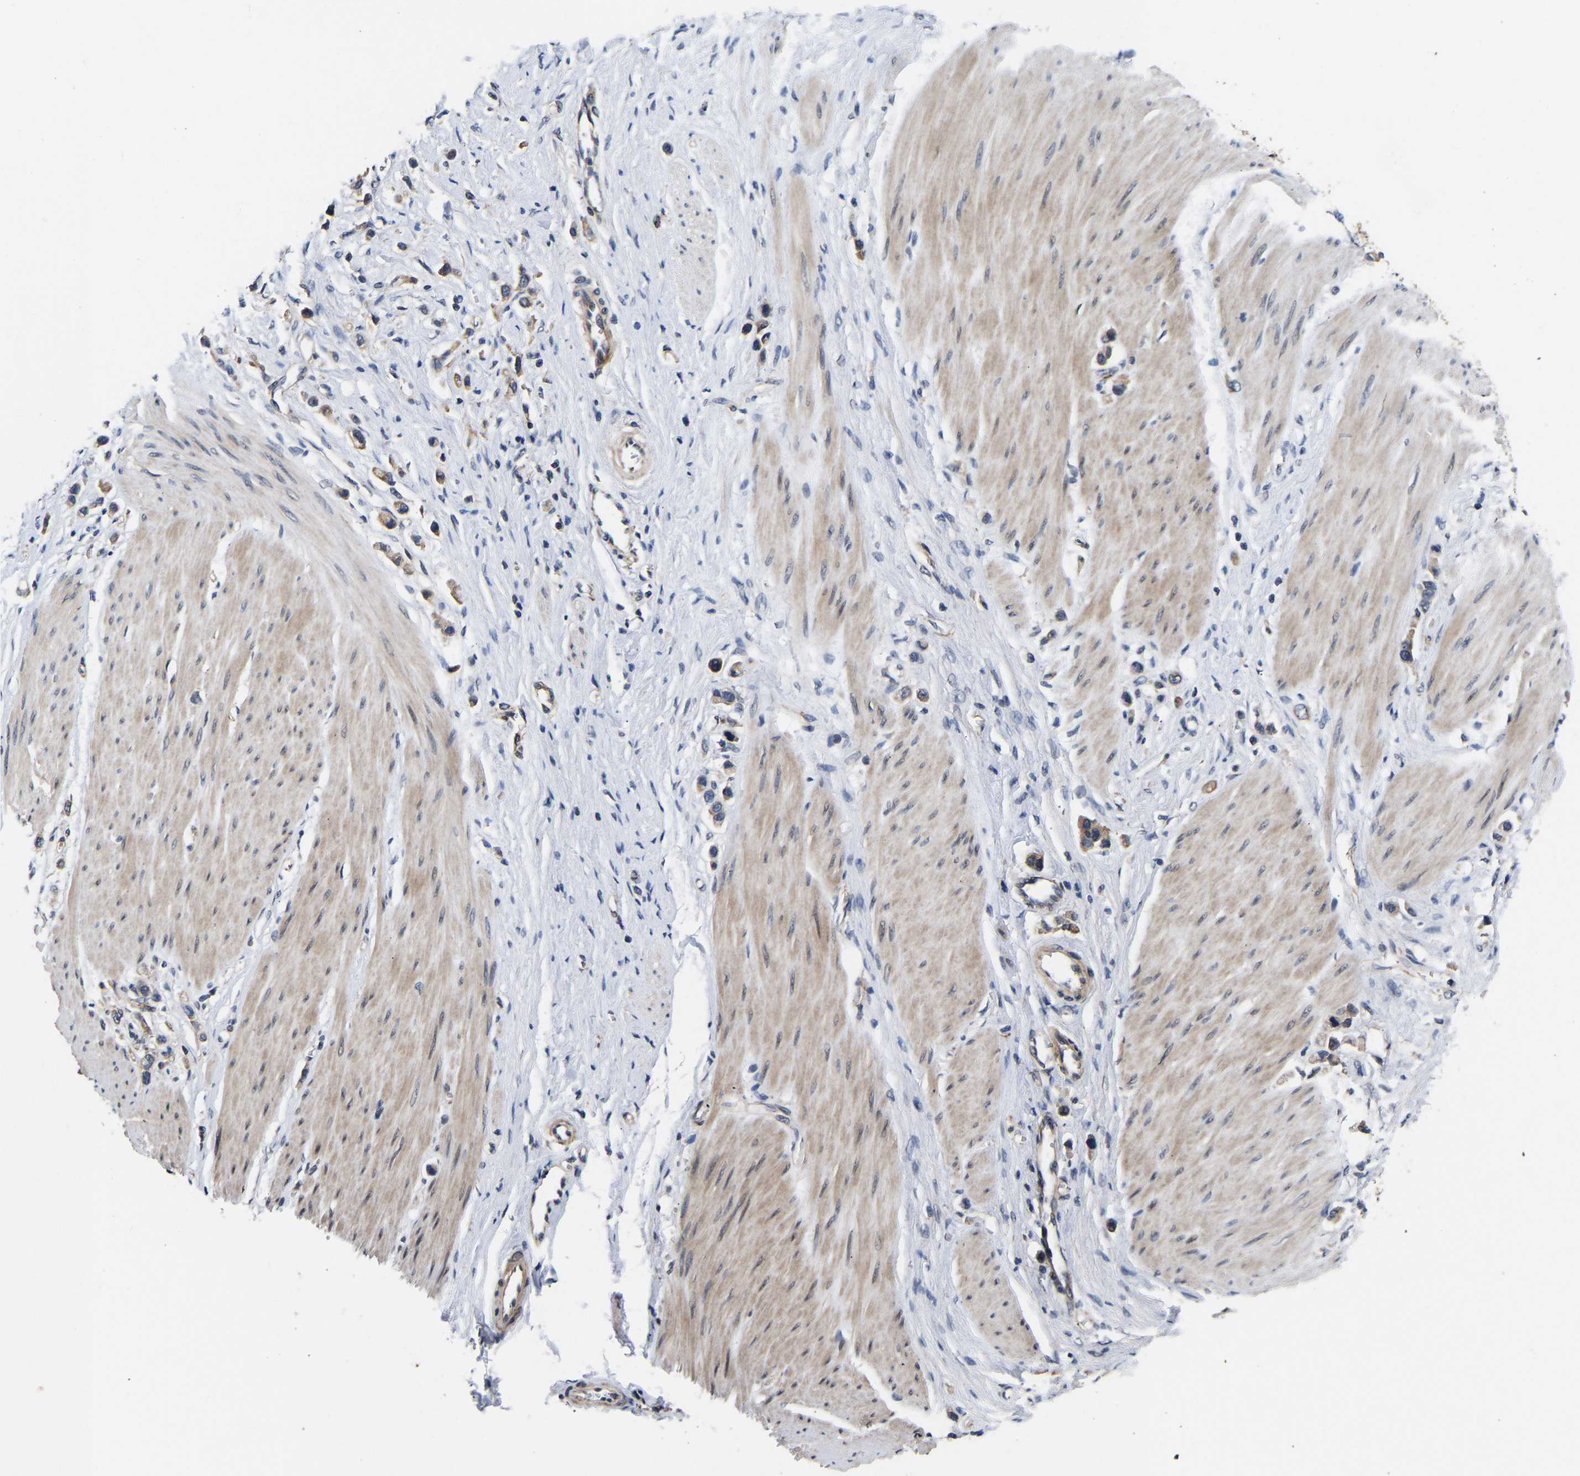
{"staining": {"intensity": "weak", "quantity": ">75%", "location": "cytoplasmic/membranous"}, "tissue": "stomach cancer", "cell_type": "Tumor cells", "image_type": "cancer", "snomed": [{"axis": "morphology", "description": "Adenocarcinoma, NOS"}, {"axis": "topography", "description": "Stomach"}], "caption": "Immunohistochemical staining of human stomach cancer exhibits low levels of weak cytoplasmic/membranous protein staining in about >75% of tumor cells. The staining was performed using DAB (3,3'-diaminobenzidine) to visualize the protein expression in brown, while the nuclei were stained in blue with hematoxylin (Magnification: 20x).", "gene": "METTL16", "patient": {"sex": "female", "age": 65}}